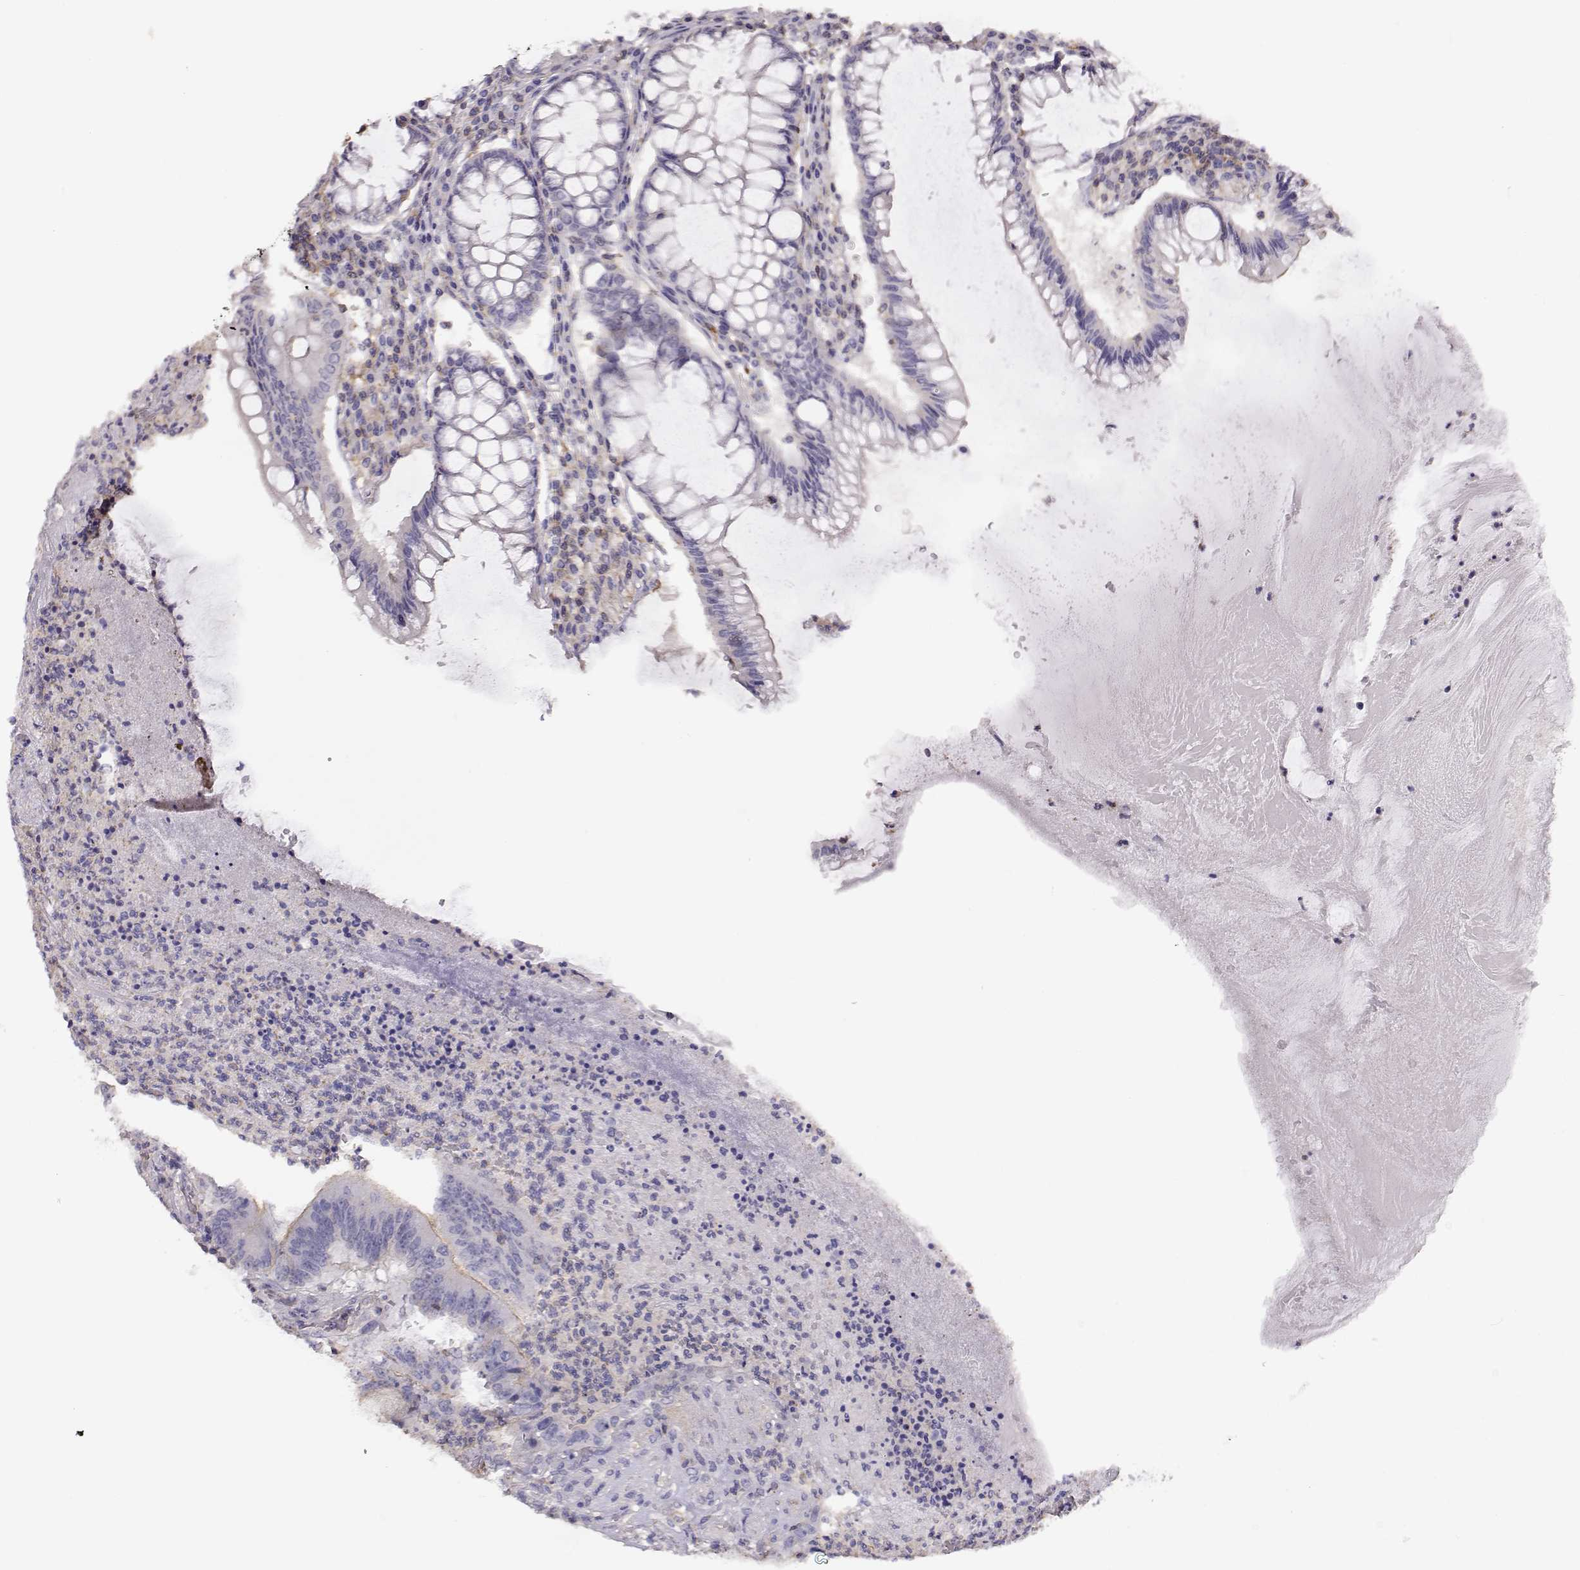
{"staining": {"intensity": "weak", "quantity": "<25%", "location": "cytoplasmic/membranous"}, "tissue": "colorectal cancer", "cell_type": "Tumor cells", "image_type": "cancer", "snomed": [{"axis": "morphology", "description": "Adenocarcinoma, NOS"}, {"axis": "topography", "description": "Colon"}], "caption": "High power microscopy image of an IHC histopathology image of colorectal adenocarcinoma, revealing no significant positivity in tumor cells.", "gene": "DAPL1", "patient": {"sex": "female", "age": 70}}